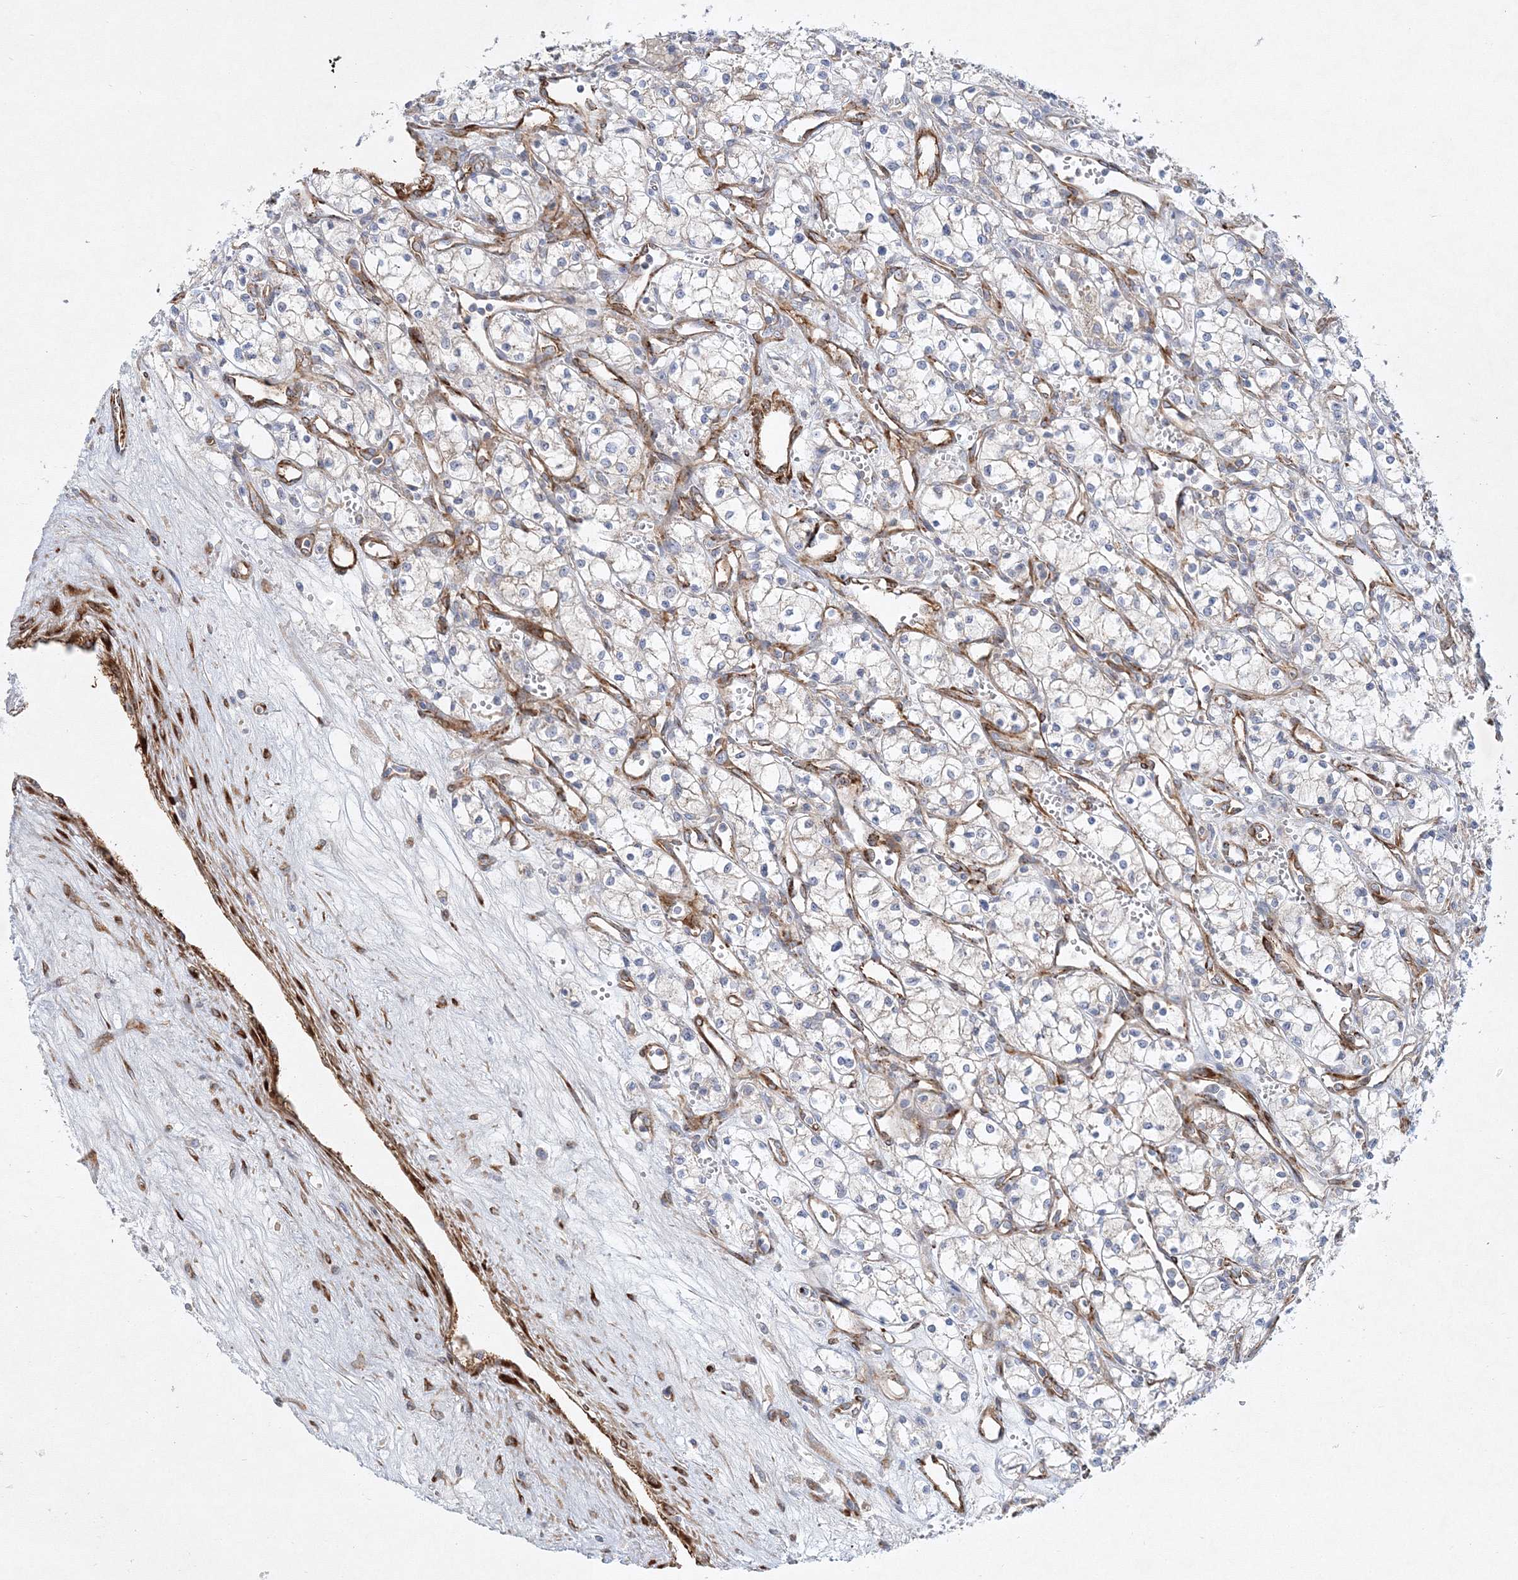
{"staining": {"intensity": "negative", "quantity": "none", "location": "none"}, "tissue": "renal cancer", "cell_type": "Tumor cells", "image_type": "cancer", "snomed": [{"axis": "morphology", "description": "Adenocarcinoma, NOS"}, {"axis": "topography", "description": "Kidney"}], "caption": "The photomicrograph displays no staining of tumor cells in renal cancer (adenocarcinoma). (Stains: DAB (3,3'-diaminobenzidine) immunohistochemistry with hematoxylin counter stain, Microscopy: brightfield microscopy at high magnification).", "gene": "ZFYVE16", "patient": {"sex": "male", "age": 59}}